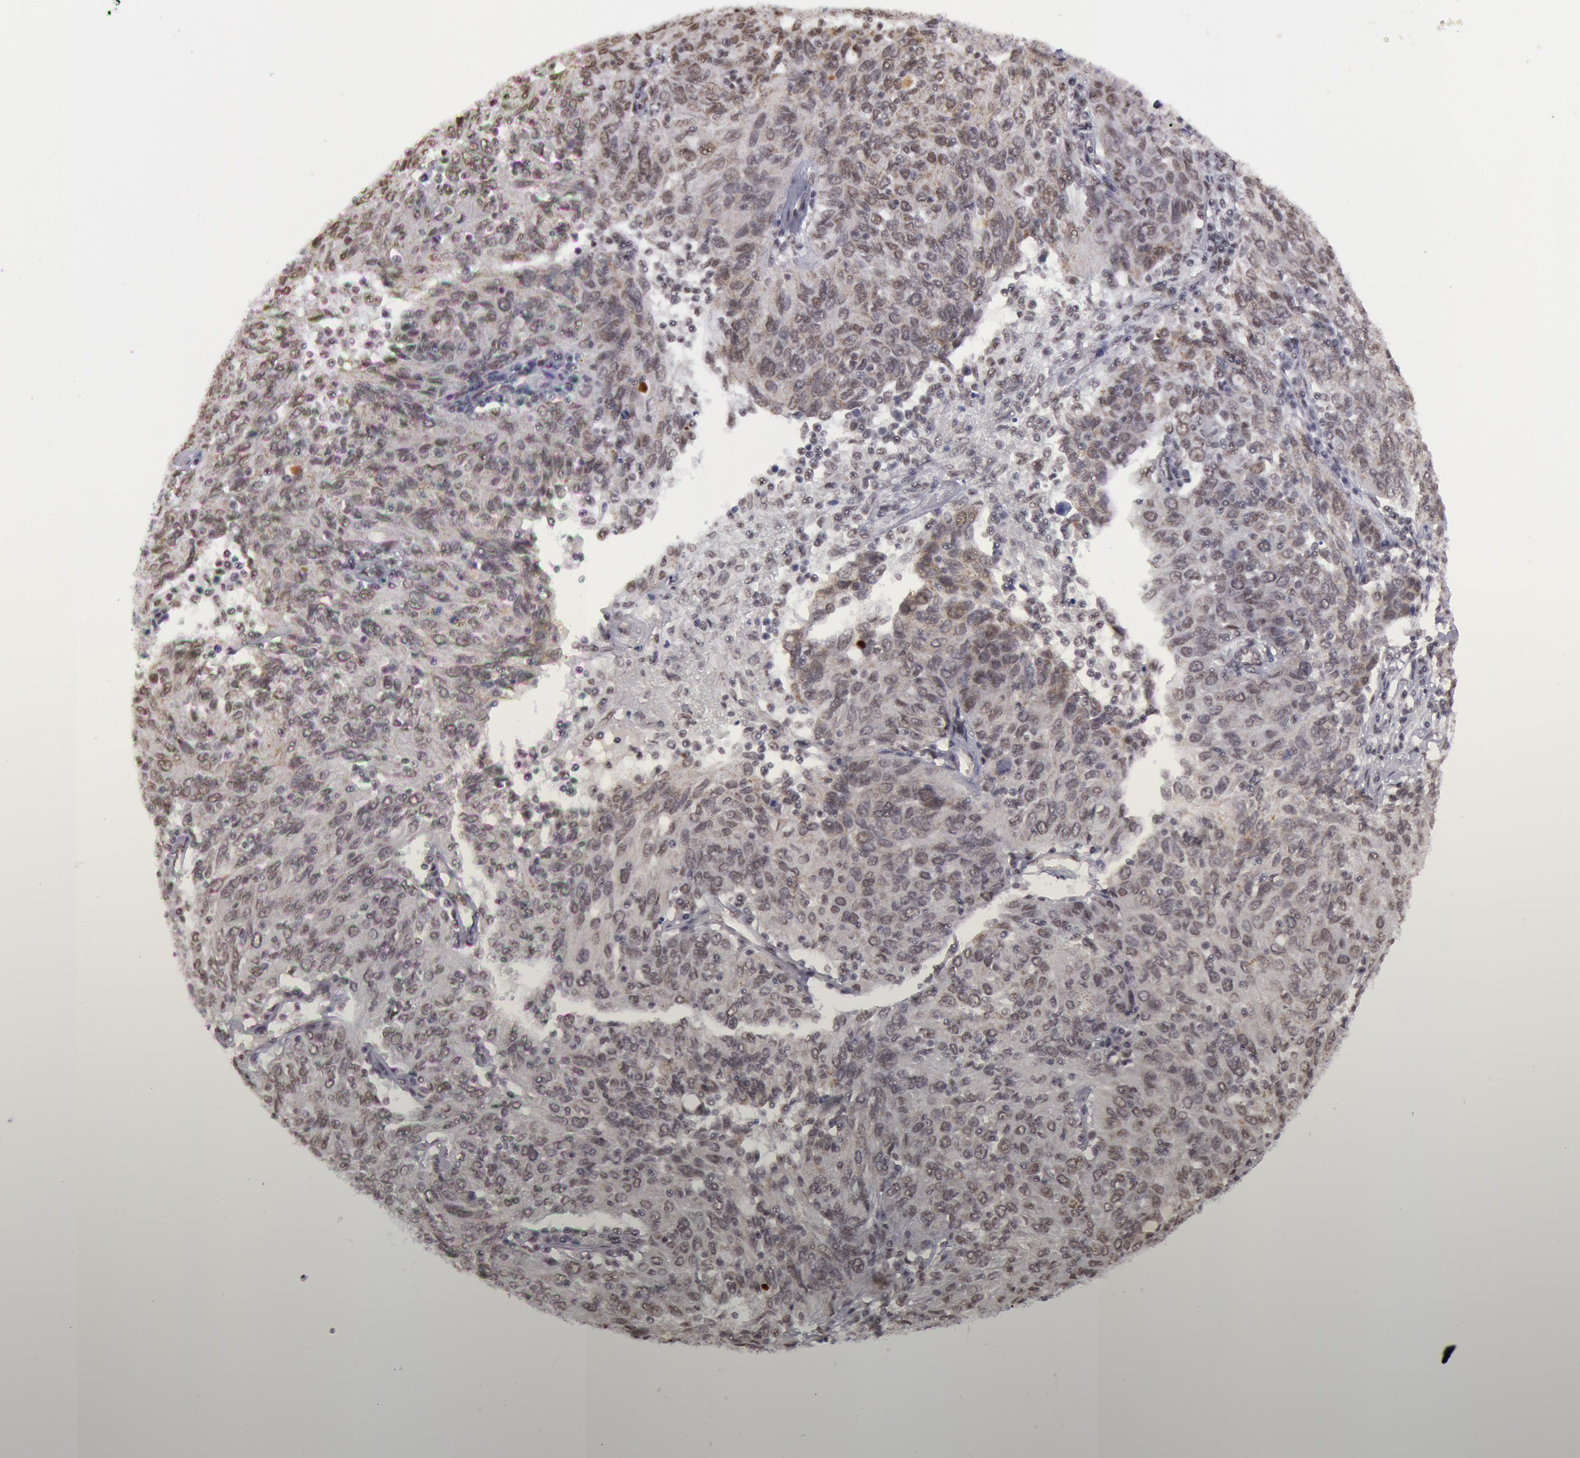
{"staining": {"intensity": "negative", "quantity": "none", "location": "none"}, "tissue": "ovarian cancer", "cell_type": "Tumor cells", "image_type": "cancer", "snomed": [{"axis": "morphology", "description": "Carcinoma, endometroid"}, {"axis": "topography", "description": "Ovary"}], "caption": "IHC photomicrograph of ovarian cancer stained for a protein (brown), which displays no positivity in tumor cells.", "gene": "VRTN", "patient": {"sex": "female", "age": 50}}